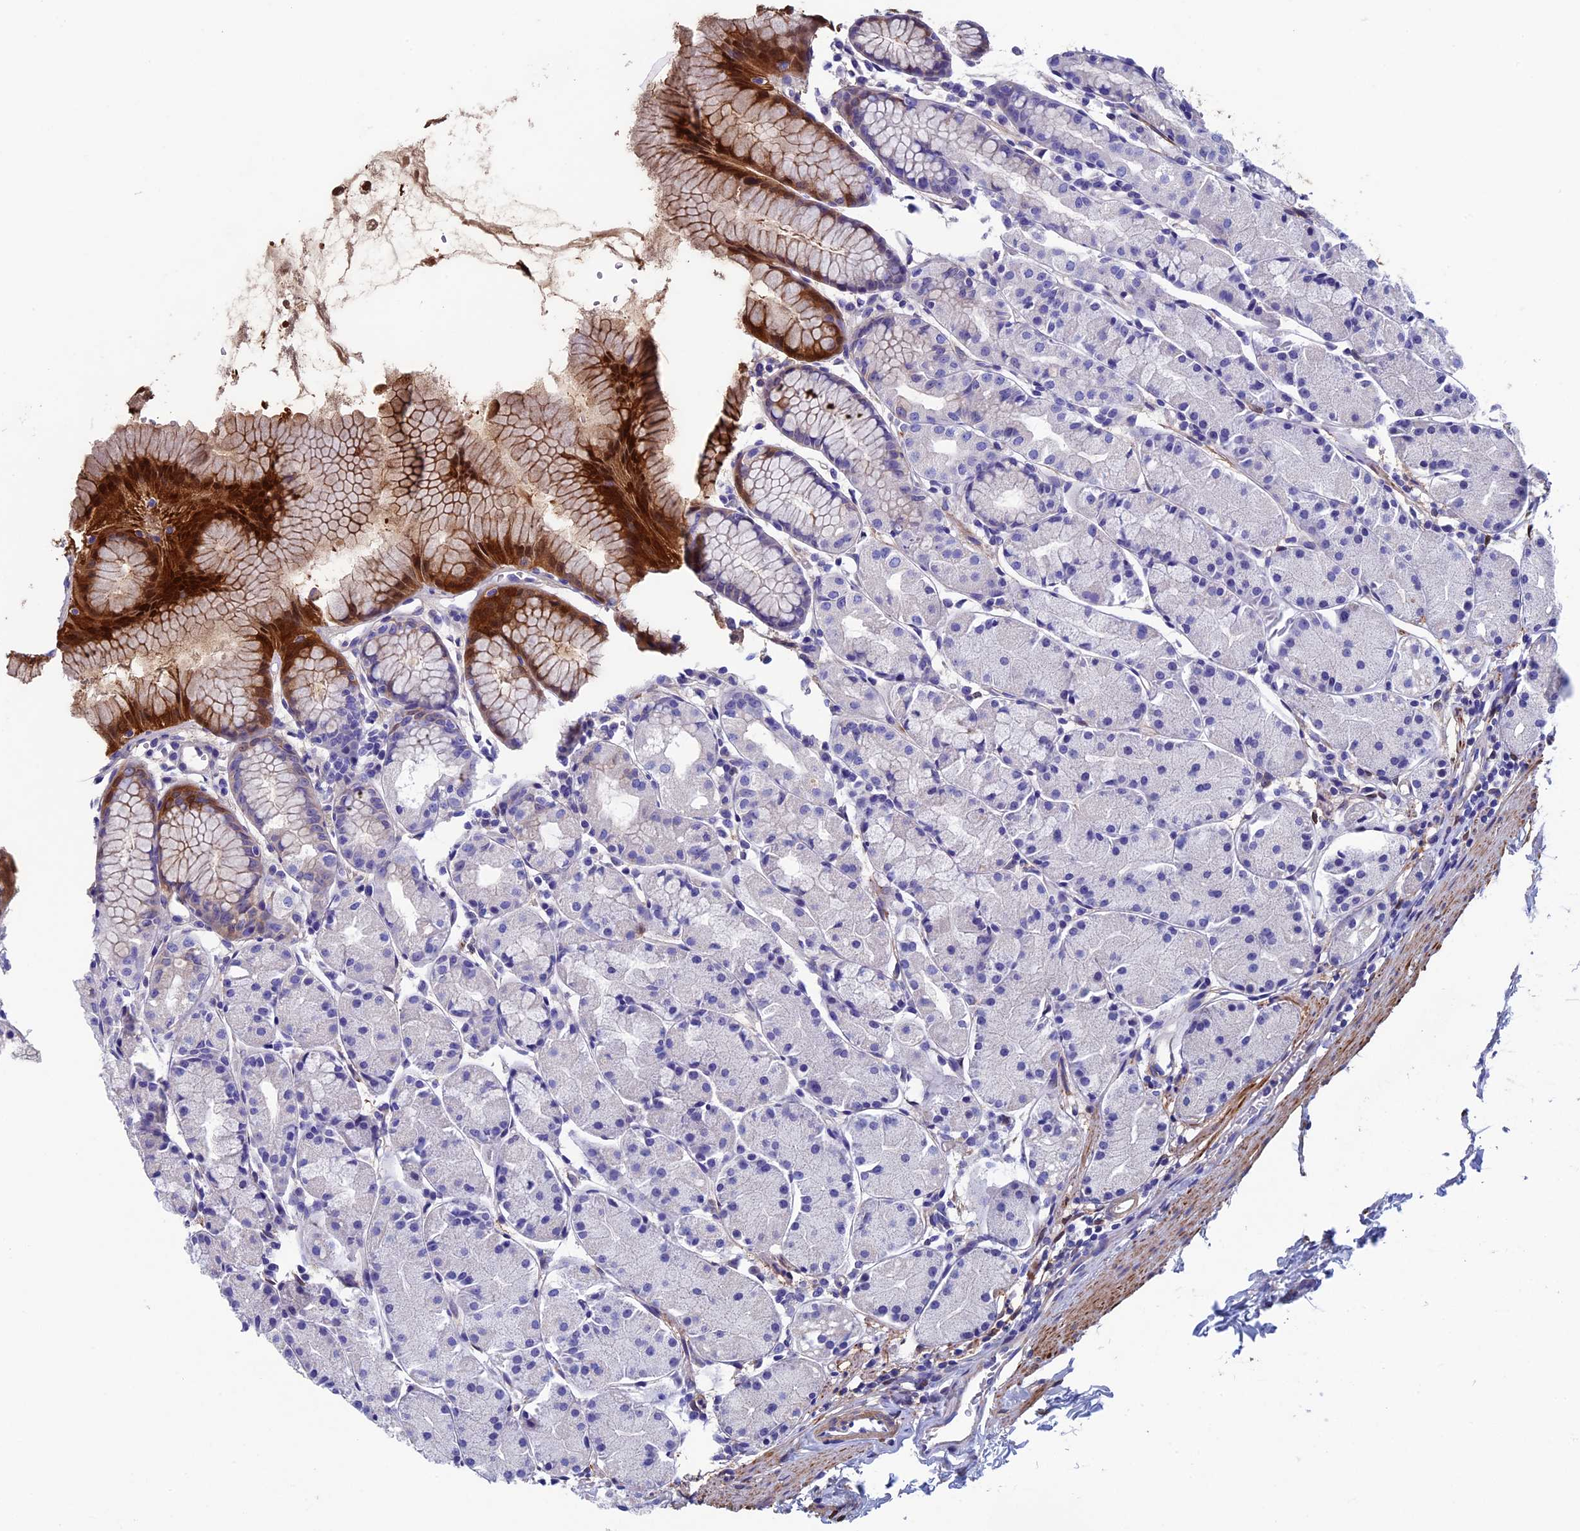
{"staining": {"intensity": "strong", "quantity": "<25%", "location": "cytoplasmic/membranous,nuclear"}, "tissue": "stomach", "cell_type": "Glandular cells", "image_type": "normal", "snomed": [{"axis": "morphology", "description": "Normal tissue, NOS"}, {"axis": "topography", "description": "Stomach, upper"}], "caption": "IHC (DAB) staining of unremarkable human stomach exhibits strong cytoplasmic/membranous,nuclear protein expression in approximately <25% of glandular cells. (Brightfield microscopy of DAB IHC at high magnification).", "gene": "ADH7", "patient": {"sex": "male", "age": 47}}